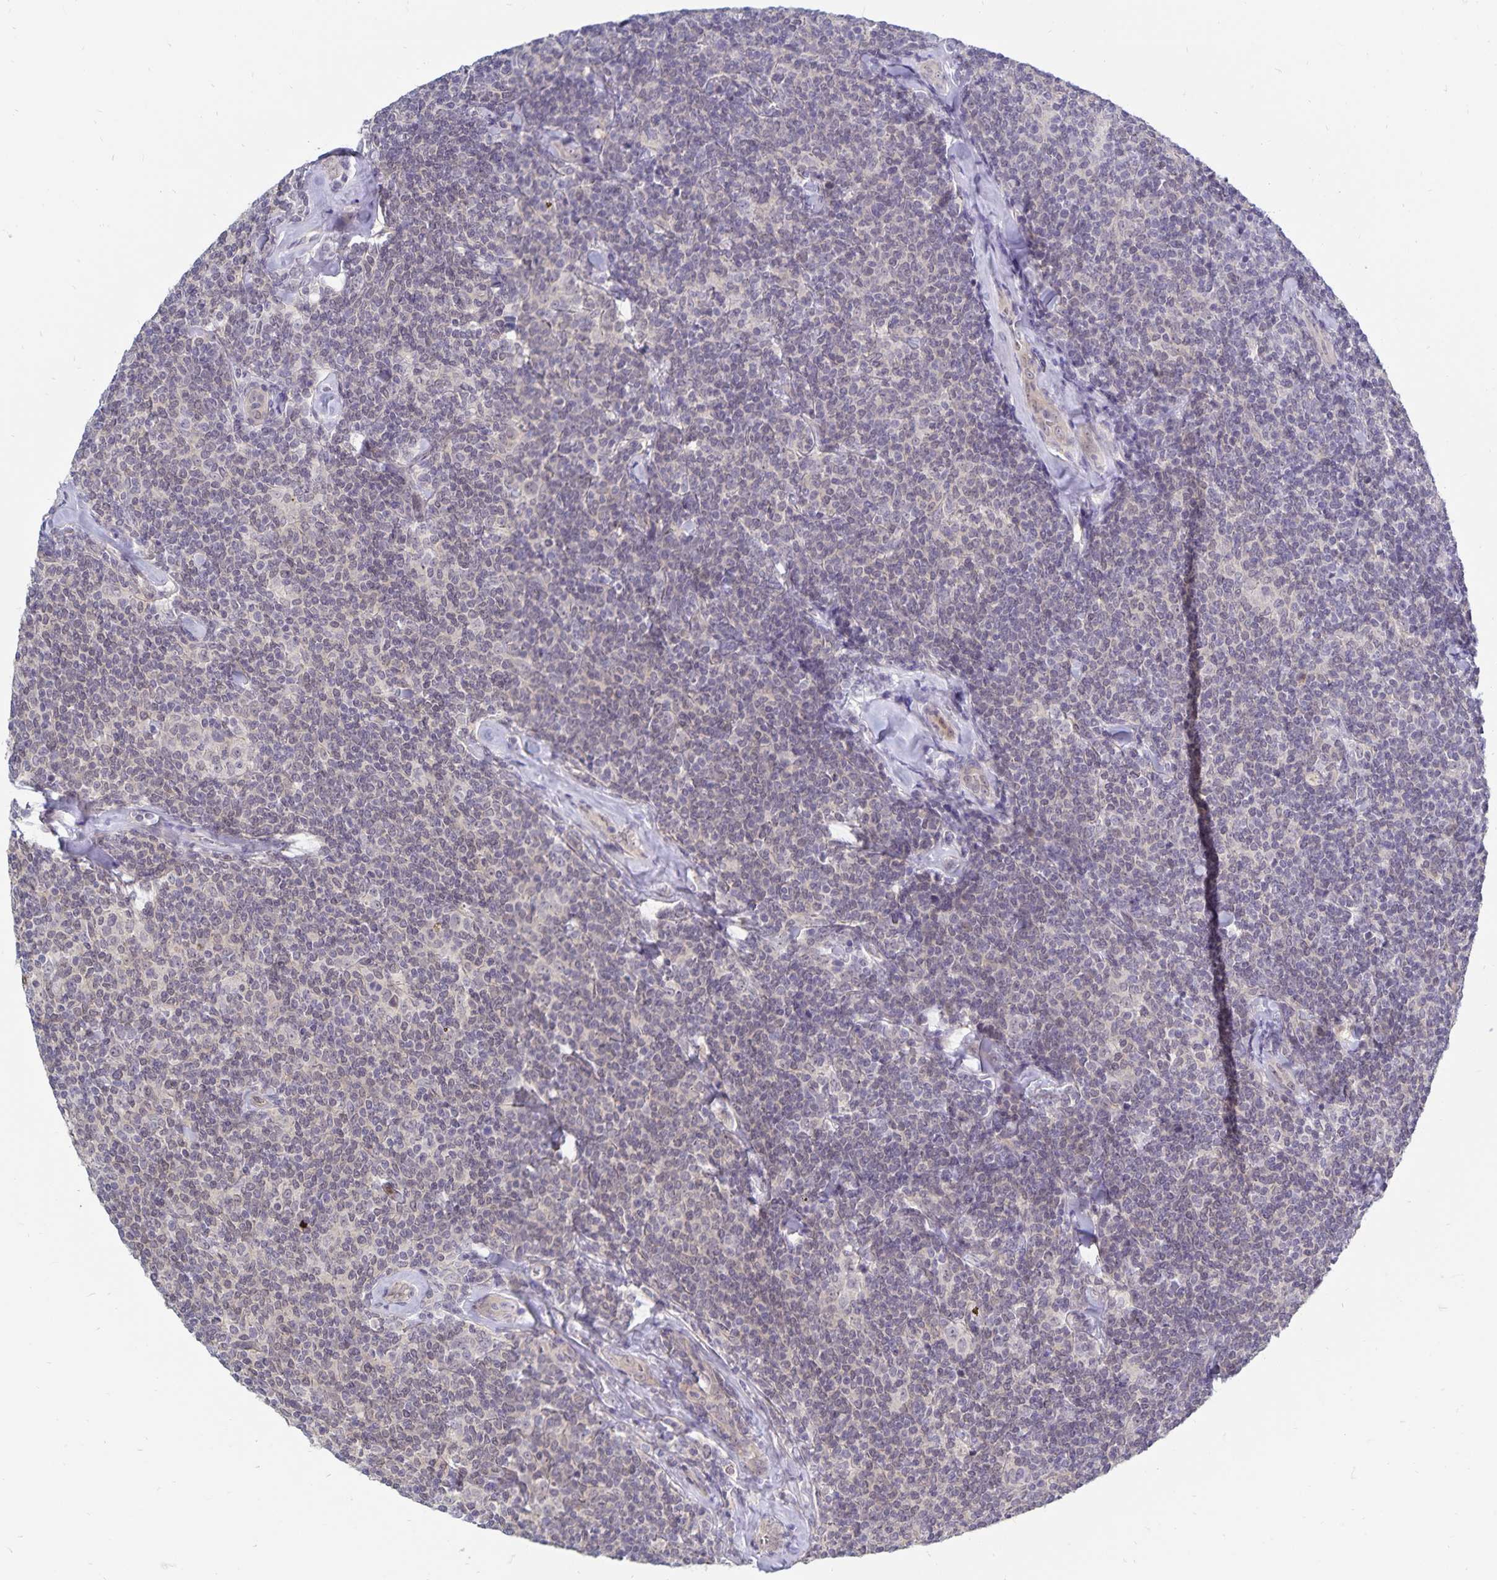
{"staining": {"intensity": "negative", "quantity": "none", "location": "none"}, "tissue": "lymphoma", "cell_type": "Tumor cells", "image_type": "cancer", "snomed": [{"axis": "morphology", "description": "Malignant lymphoma, non-Hodgkin's type, Low grade"}, {"axis": "topography", "description": "Lymph node"}], "caption": "The image displays no significant staining in tumor cells of malignant lymphoma, non-Hodgkin's type (low-grade).", "gene": "CDKN2B", "patient": {"sex": "female", "age": 56}}